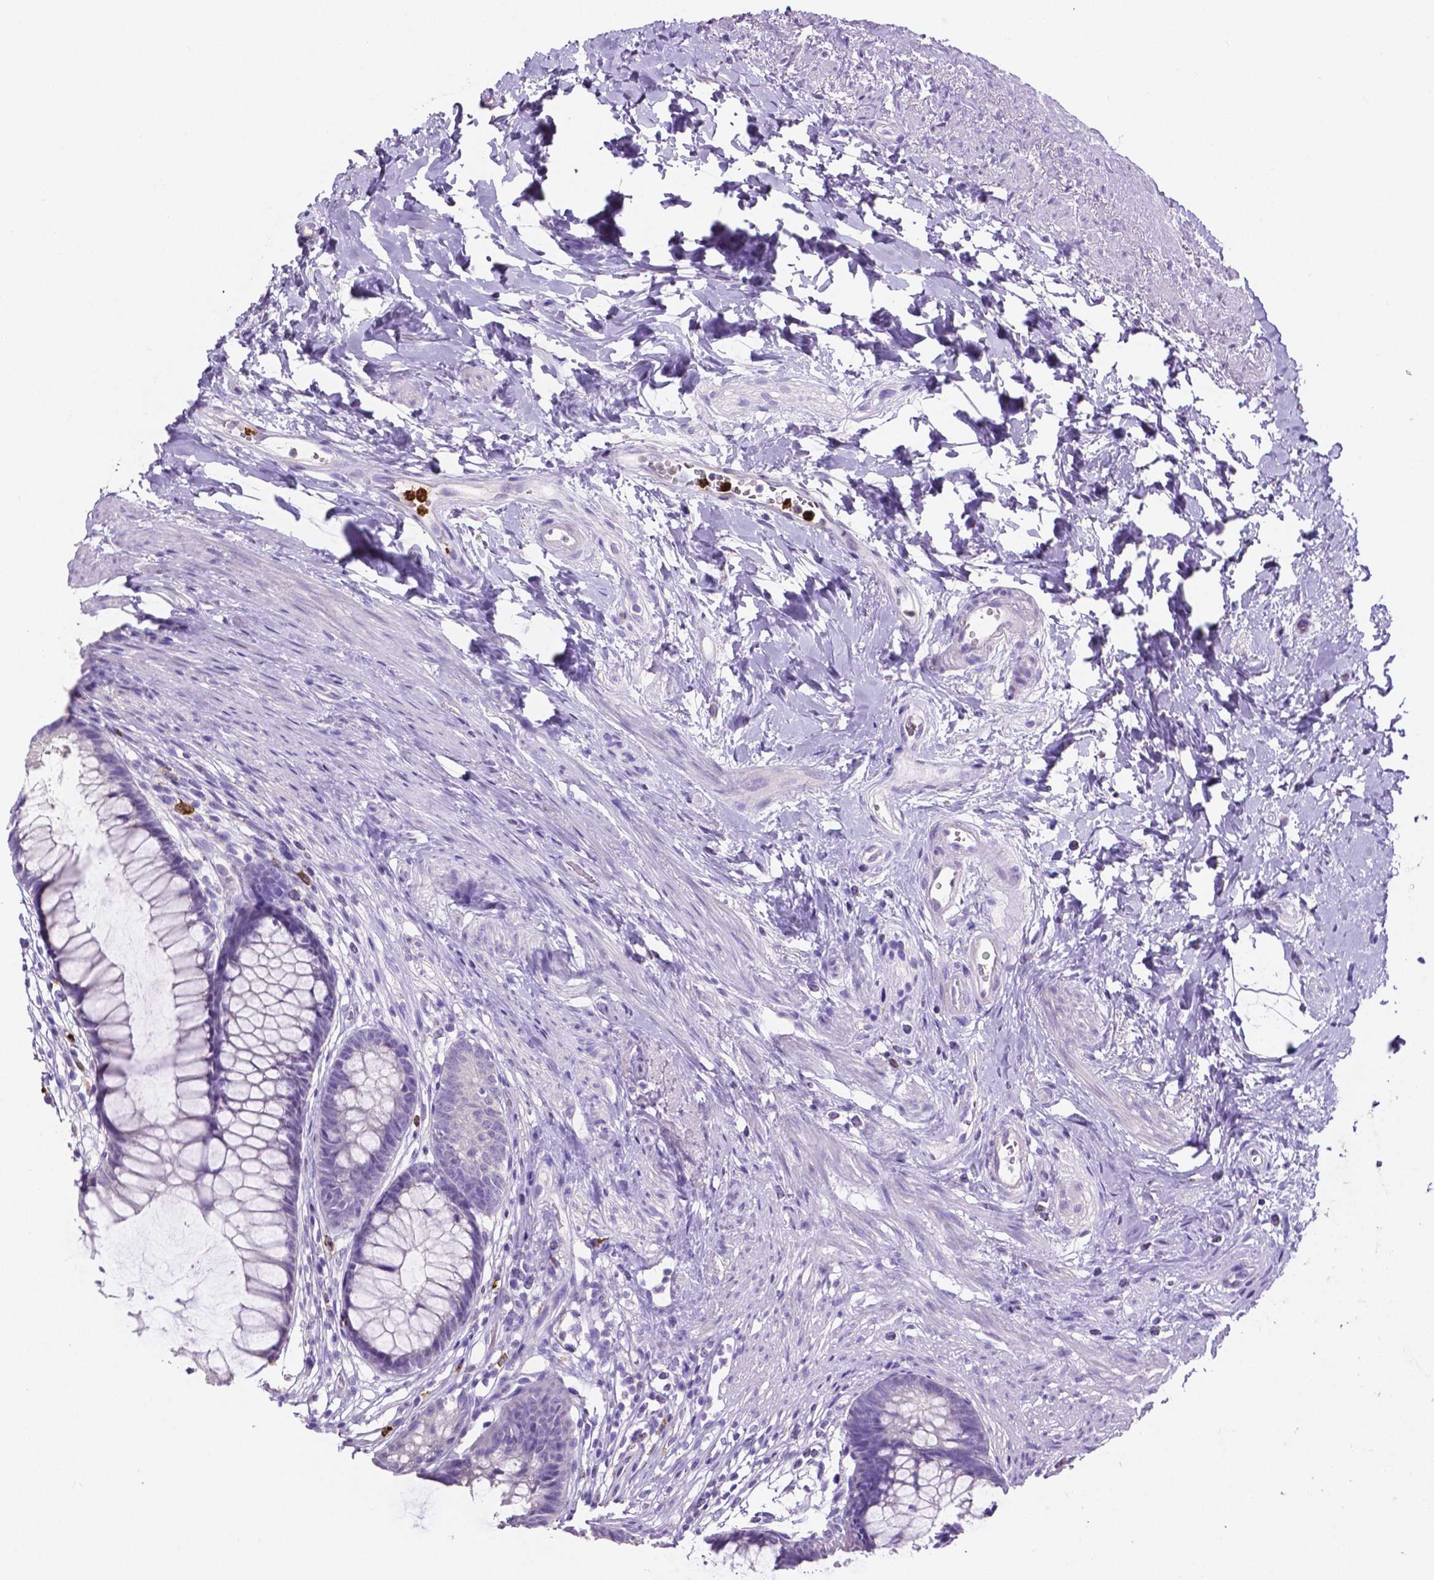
{"staining": {"intensity": "negative", "quantity": "none", "location": "none"}, "tissue": "rectum", "cell_type": "Glandular cells", "image_type": "normal", "snomed": [{"axis": "morphology", "description": "Normal tissue, NOS"}, {"axis": "topography", "description": "Smooth muscle"}, {"axis": "topography", "description": "Rectum"}], "caption": "This micrograph is of benign rectum stained with IHC to label a protein in brown with the nuclei are counter-stained blue. There is no staining in glandular cells. (Stains: DAB (3,3'-diaminobenzidine) IHC with hematoxylin counter stain, Microscopy: brightfield microscopy at high magnification).", "gene": "MMP9", "patient": {"sex": "male", "age": 53}}